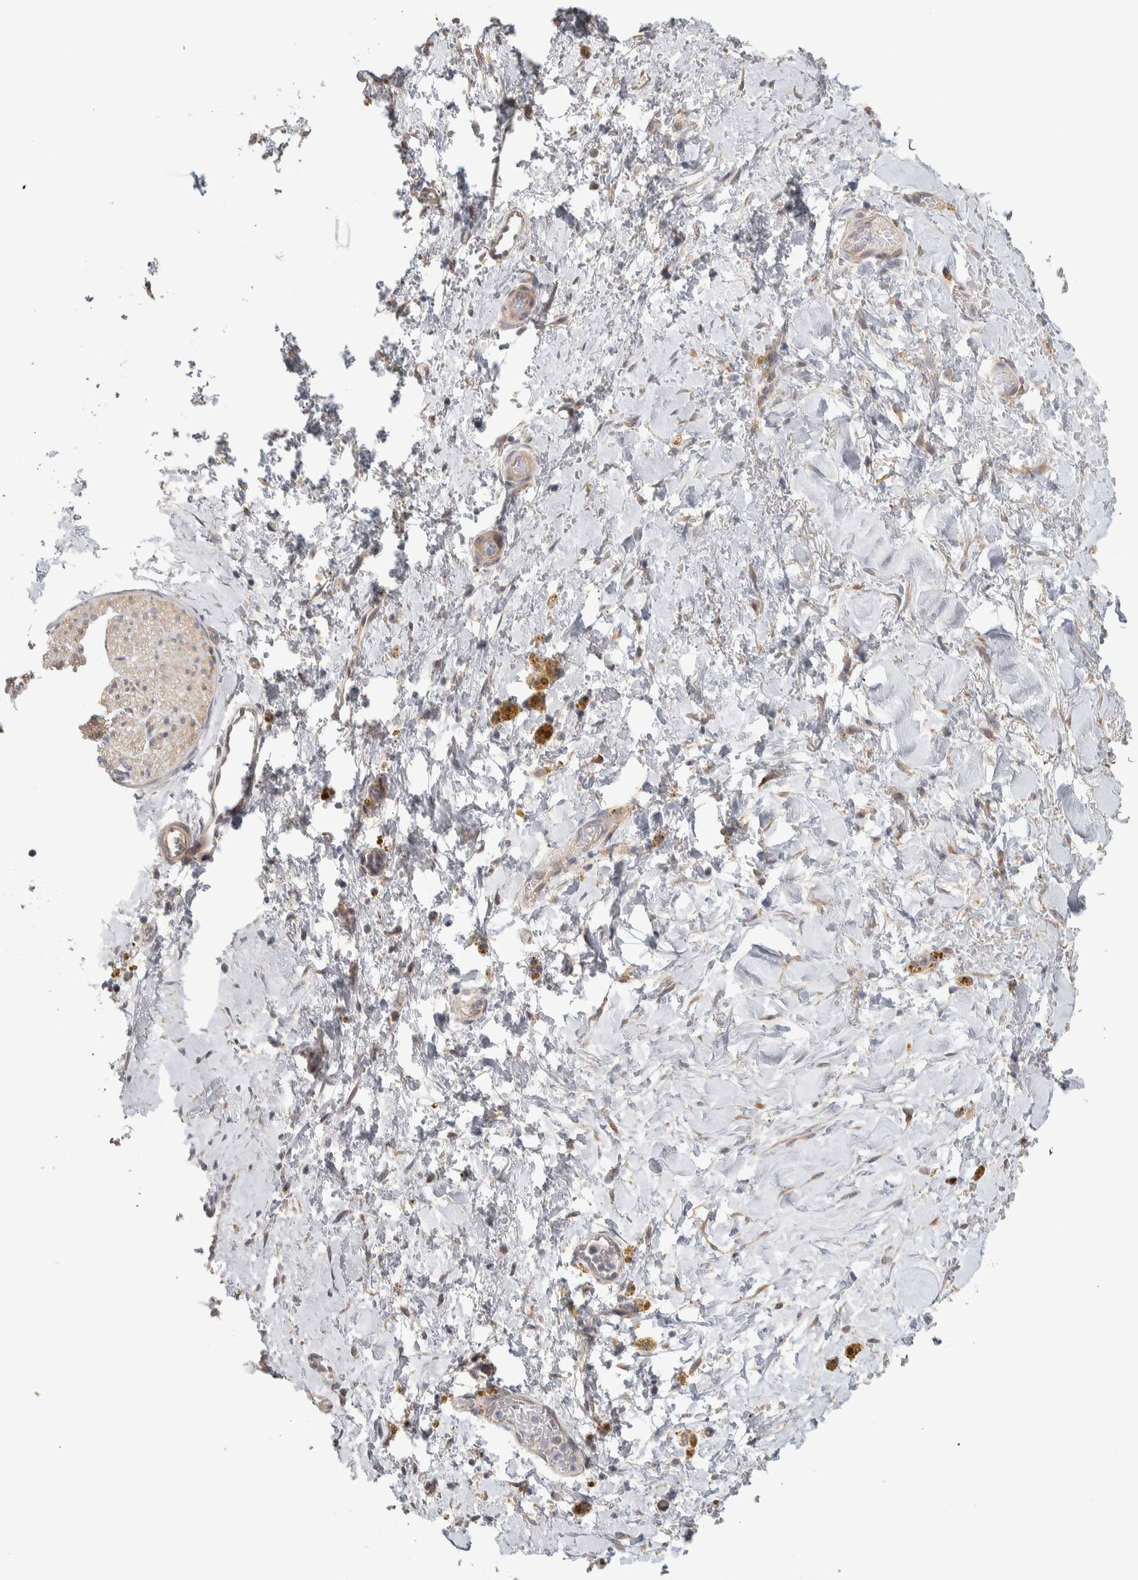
{"staining": {"intensity": "negative", "quantity": "none", "location": "none"}, "tissue": "adipose tissue", "cell_type": "Adipocytes", "image_type": "normal", "snomed": [{"axis": "morphology", "description": "Normal tissue, NOS"}, {"axis": "topography", "description": "Kidney"}, {"axis": "topography", "description": "Peripheral nerve tissue"}], "caption": "Immunohistochemical staining of benign adipose tissue shows no significant positivity in adipocytes.", "gene": "DCXR", "patient": {"sex": "male", "age": 7}}